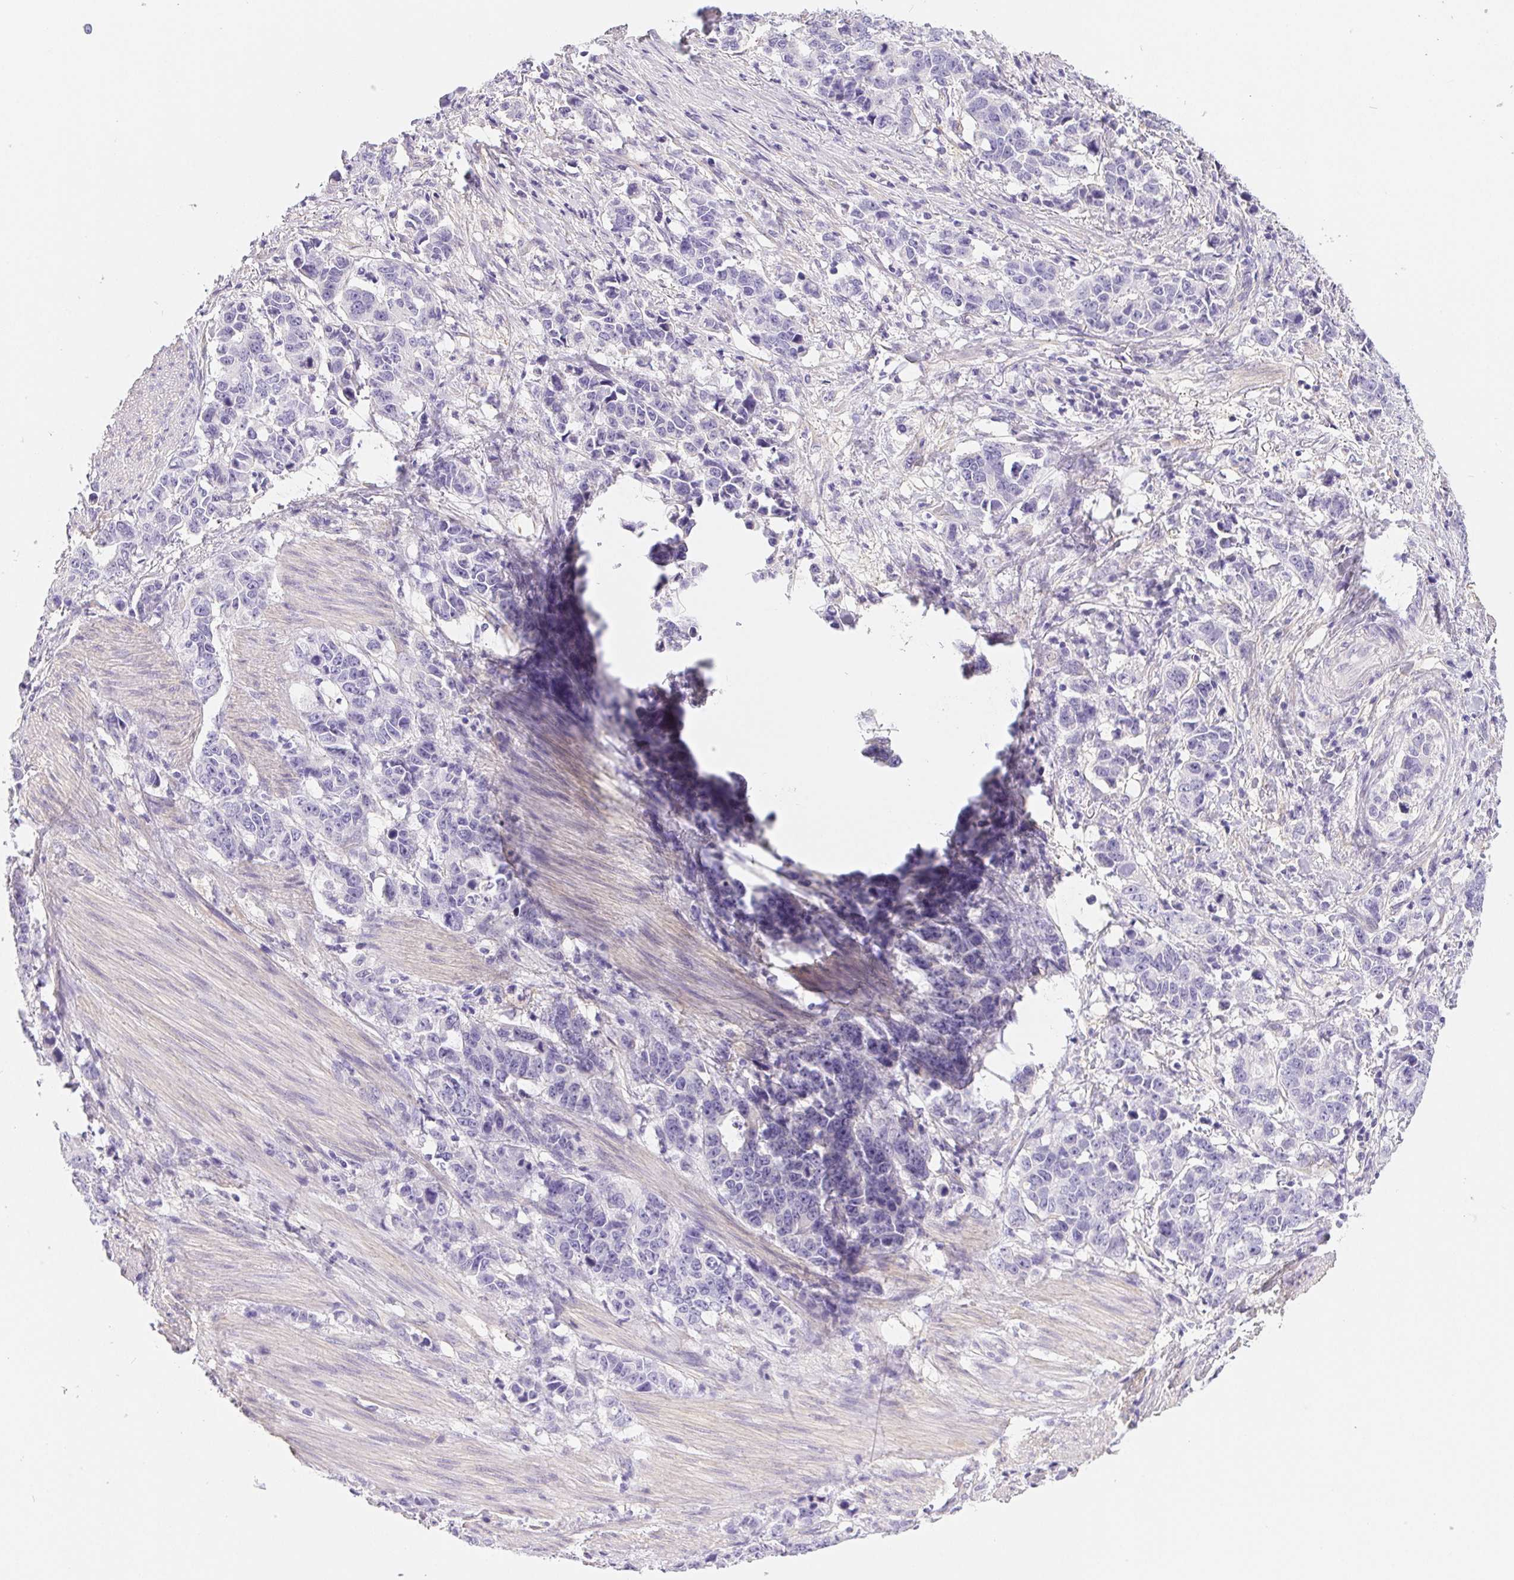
{"staining": {"intensity": "negative", "quantity": "none", "location": "none"}, "tissue": "stomach cancer", "cell_type": "Tumor cells", "image_type": "cancer", "snomed": [{"axis": "morphology", "description": "Adenocarcinoma, NOS"}, {"axis": "topography", "description": "Stomach, upper"}], "caption": "Immunohistochemistry (IHC) micrograph of human stomach adenocarcinoma stained for a protein (brown), which reveals no positivity in tumor cells.", "gene": "PNLIP", "patient": {"sex": "male", "age": 69}}